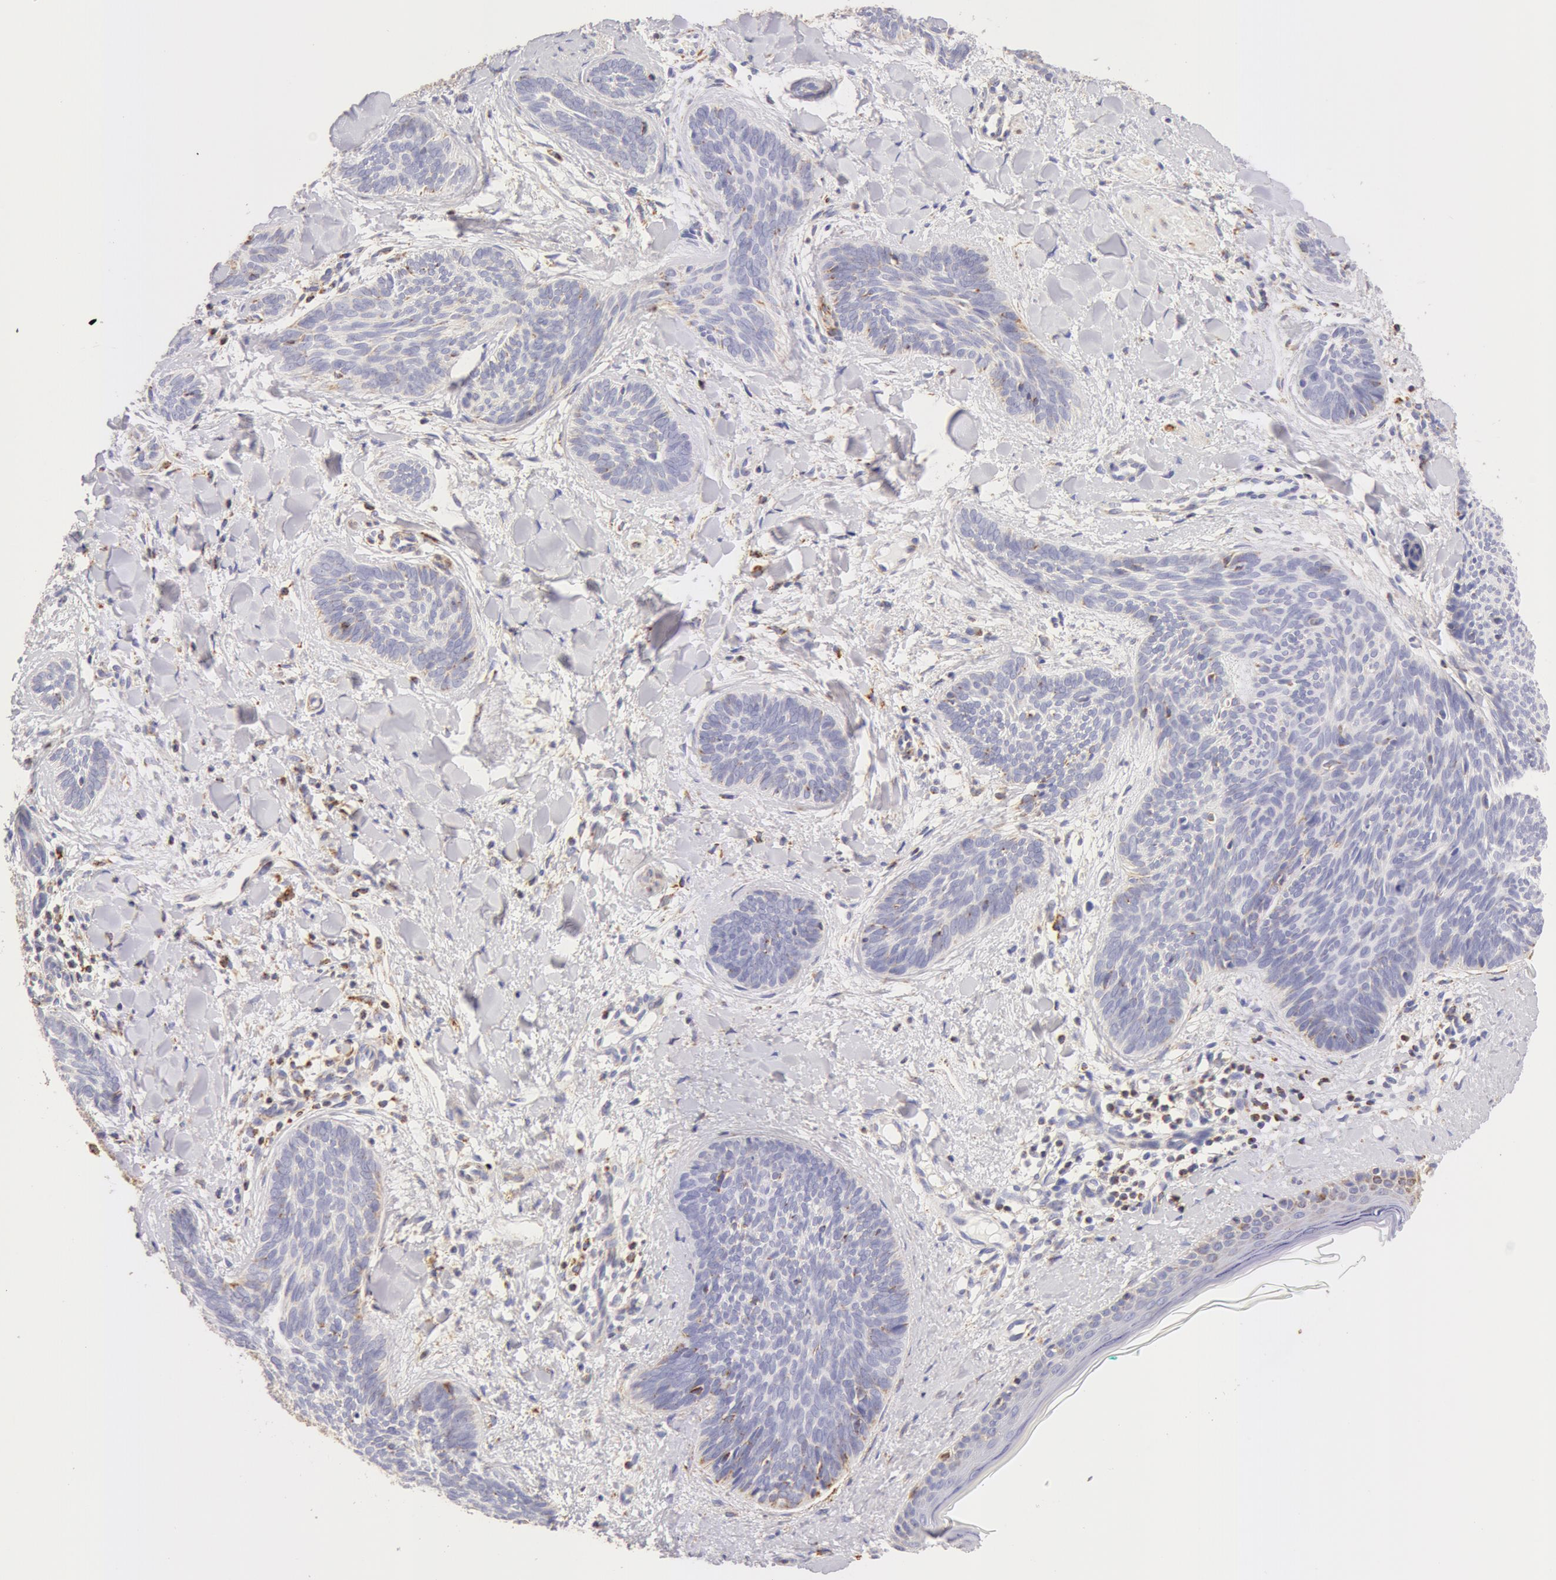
{"staining": {"intensity": "moderate", "quantity": "<25%", "location": "cytoplasmic/membranous"}, "tissue": "skin cancer", "cell_type": "Tumor cells", "image_type": "cancer", "snomed": [{"axis": "morphology", "description": "Basal cell carcinoma"}, {"axis": "topography", "description": "Skin"}], "caption": "This image exhibits basal cell carcinoma (skin) stained with IHC to label a protein in brown. The cytoplasmic/membranous of tumor cells show moderate positivity for the protein. Nuclei are counter-stained blue.", "gene": "ATP5F1B", "patient": {"sex": "female", "age": 81}}